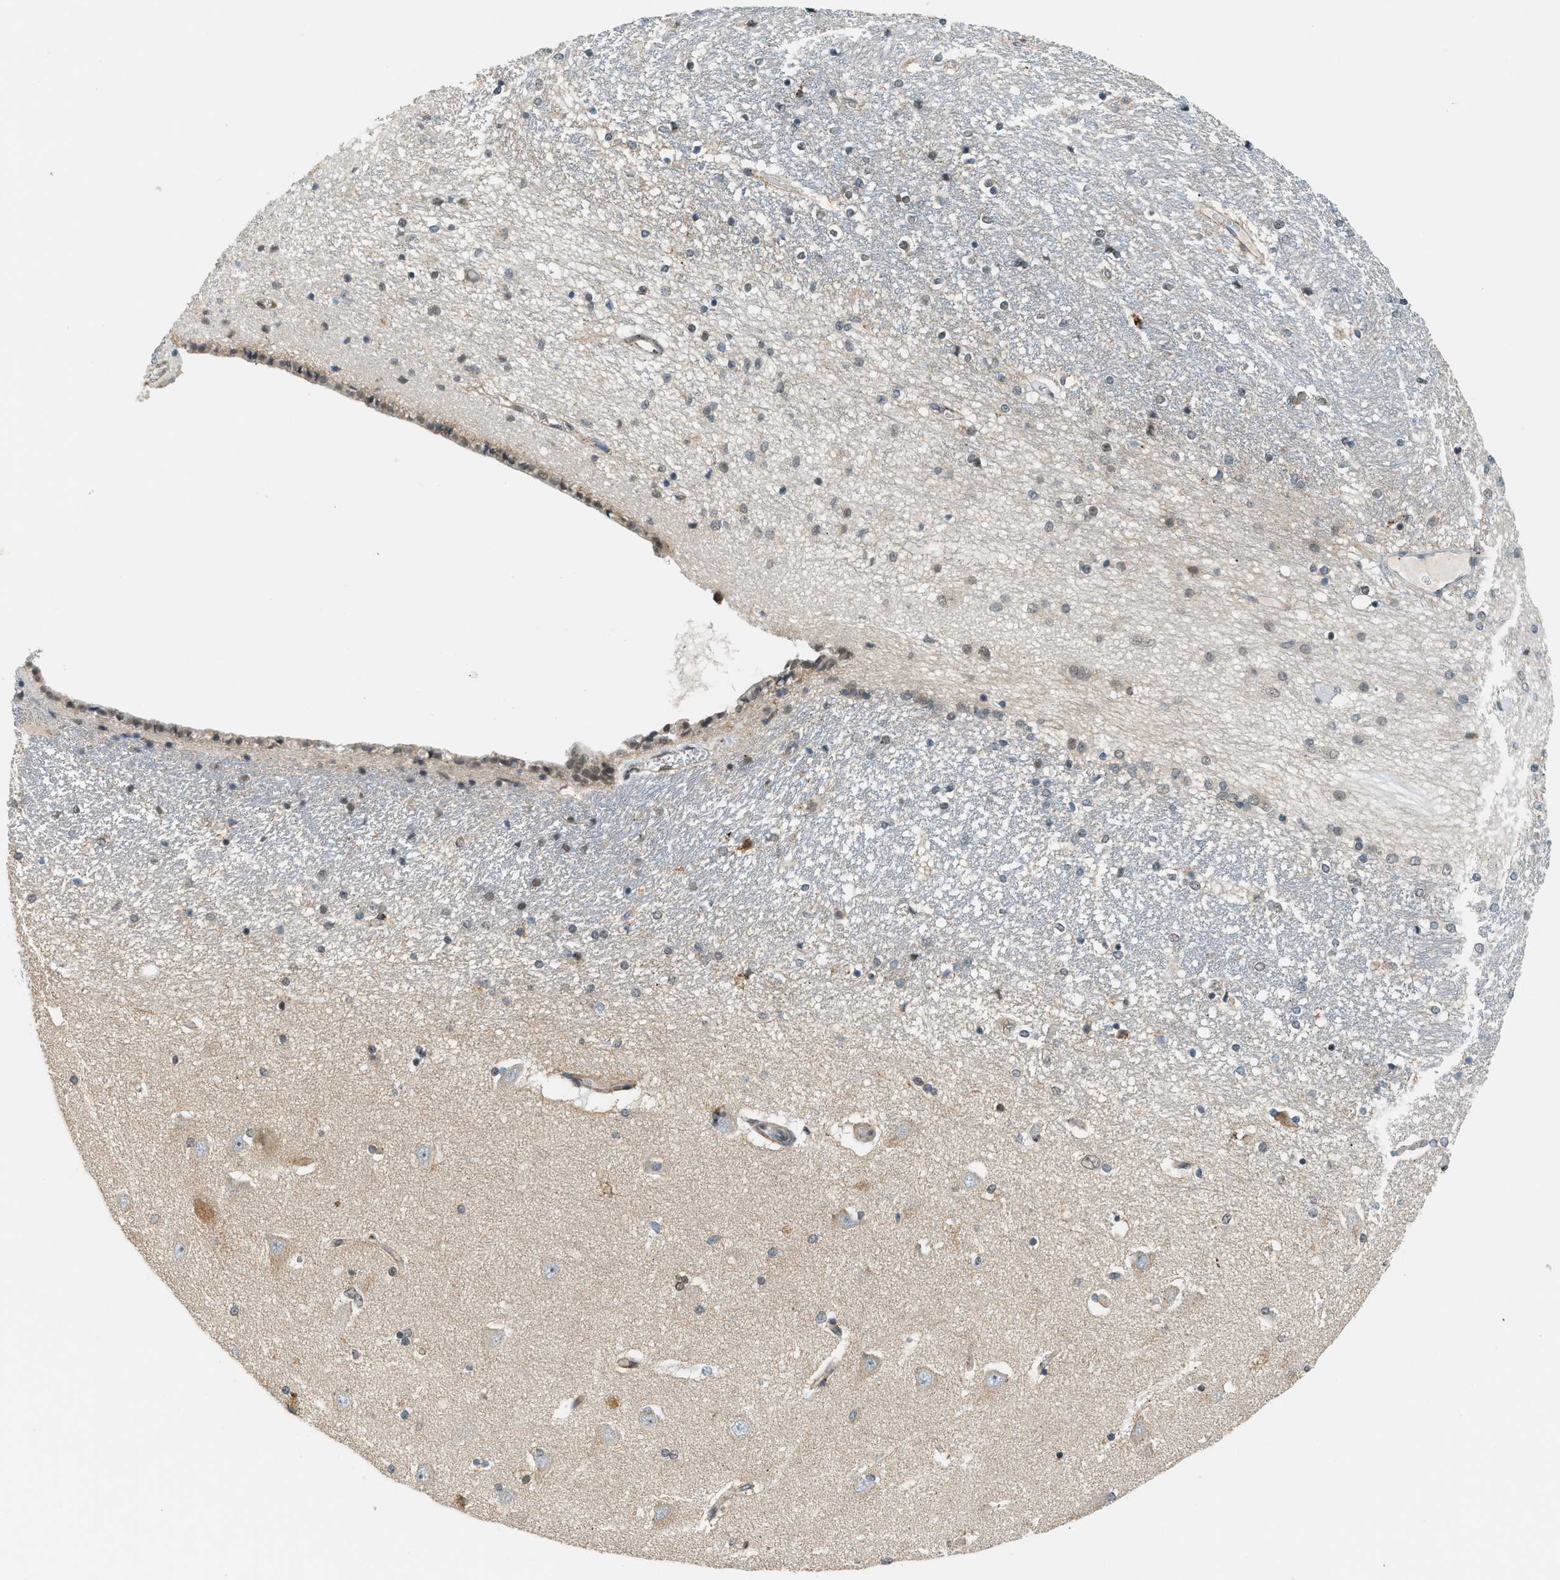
{"staining": {"intensity": "weak", "quantity": "<25%", "location": "nuclear"}, "tissue": "hippocampus", "cell_type": "Glial cells", "image_type": "normal", "snomed": [{"axis": "morphology", "description": "Normal tissue, NOS"}, {"axis": "topography", "description": "Hippocampus"}], "caption": "Immunohistochemistry (IHC) micrograph of unremarkable hippocampus: human hippocampus stained with DAB (3,3'-diaminobenzidine) shows no significant protein staining in glial cells.", "gene": "SEMA4D", "patient": {"sex": "female", "age": 54}}